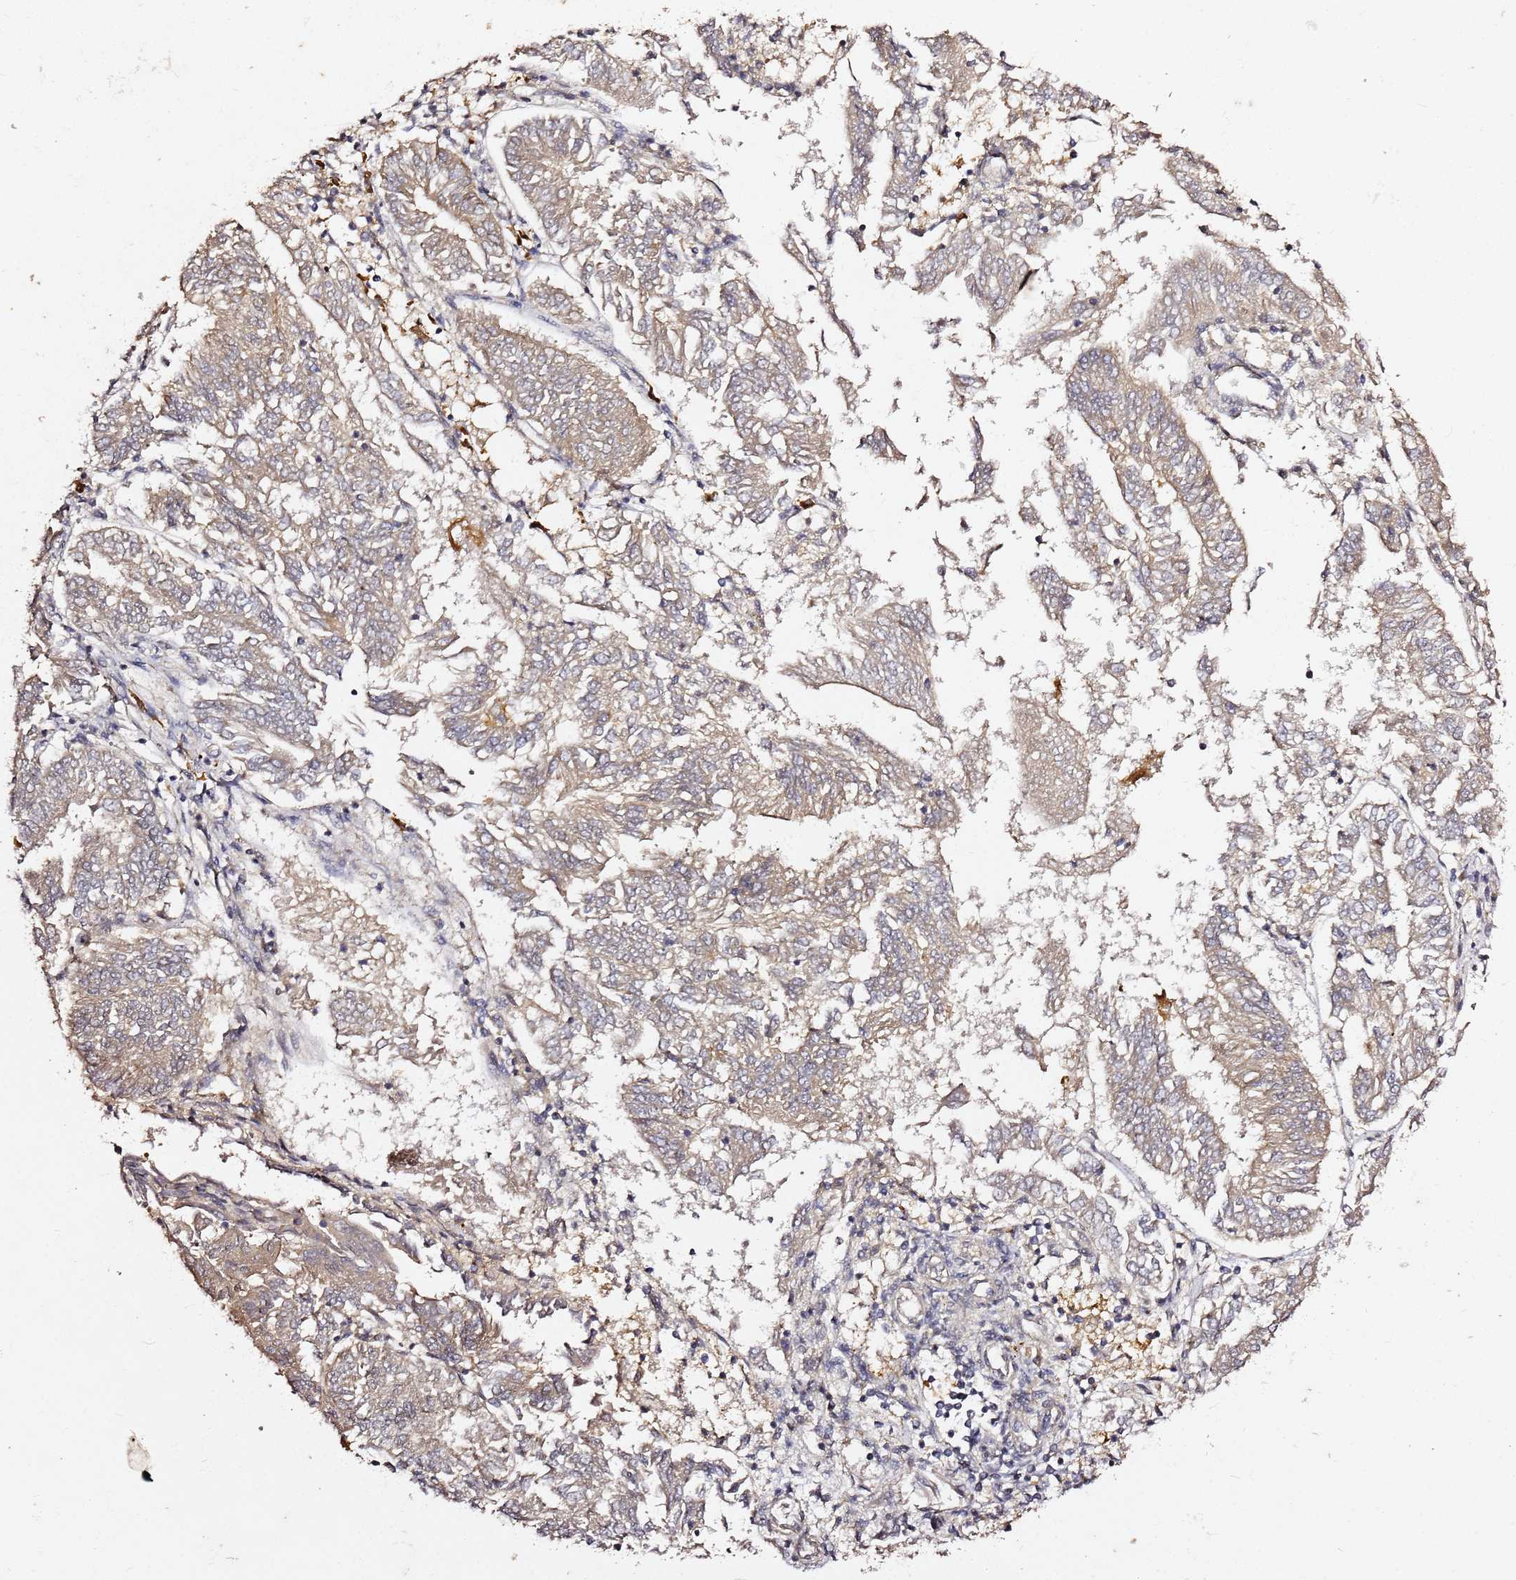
{"staining": {"intensity": "weak", "quantity": "25%-75%", "location": "cytoplasmic/membranous"}, "tissue": "endometrial cancer", "cell_type": "Tumor cells", "image_type": "cancer", "snomed": [{"axis": "morphology", "description": "Adenocarcinoma, NOS"}, {"axis": "topography", "description": "Endometrium"}], "caption": "Endometrial adenocarcinoma stained for a protein (brown) displays weak cytoplasmic/membranous positive staining in about 25%-75% of tumor cells.", "gene": "C6orf136", "patient": {"sex": "female", "age": 58}}